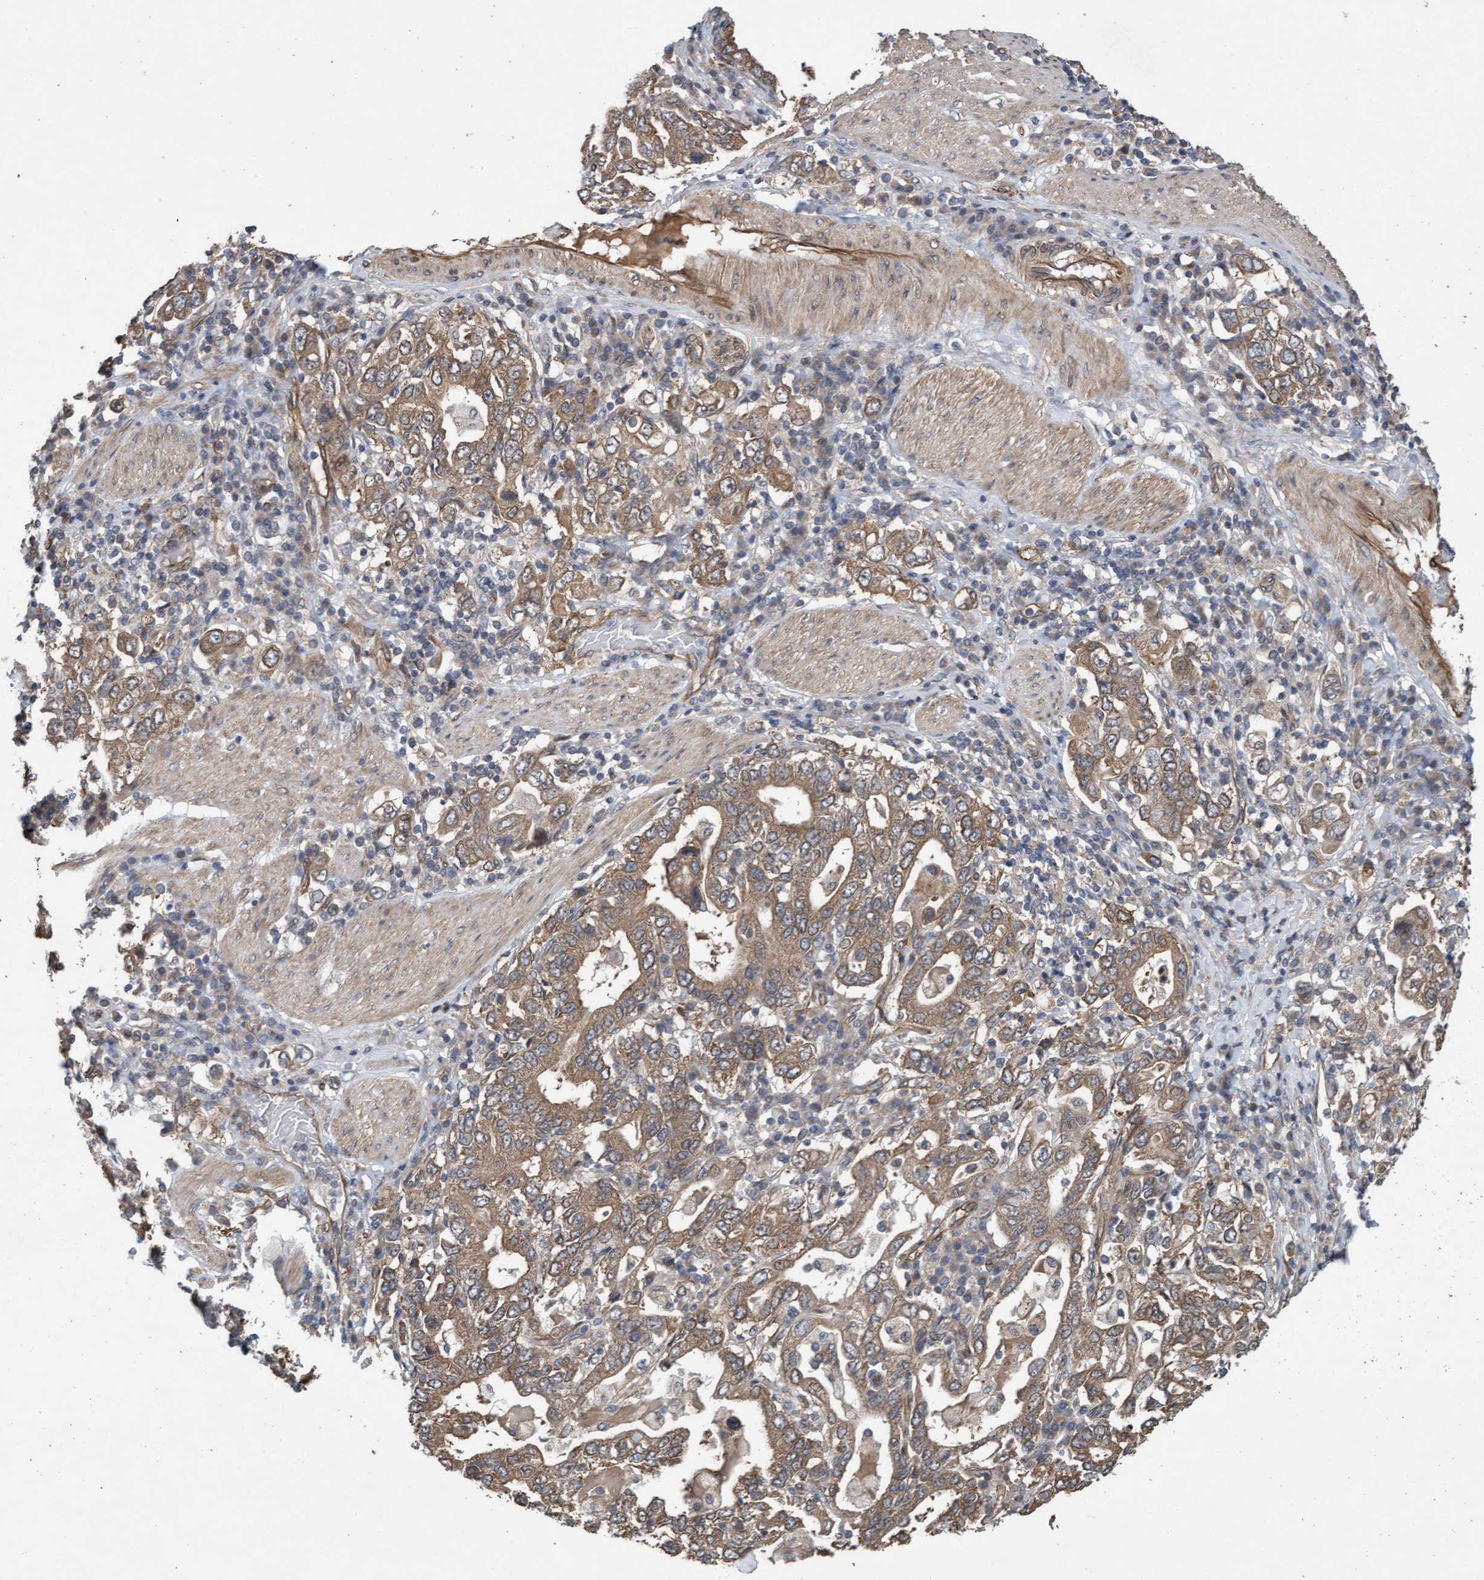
{"staining": {"intensity": "moderate", "quantity": ">75%", "location": "cytoplasmic/membranous"}, "tissue": "stomach cancer", "cell_type": "Tumor cells", "image_type": "cancer", "snomed": [{"axis": "morphology", "description": "Adenocarcinoma, NOS"}, {"axis": "topography", "description": "Stomach, upper"}], "caption": "IHC (DAB) staining of stomach cancer displays moderate cytoplasmic/membranous protein expression in about >75% of tumor cells. The staining is performed using DAB brown chromogen to label protein expression. The nuclei are counter-stained blue using hematoxylin.", "gene": "CDC42EP4", "patient": {"sex": "male", "age": 62}}